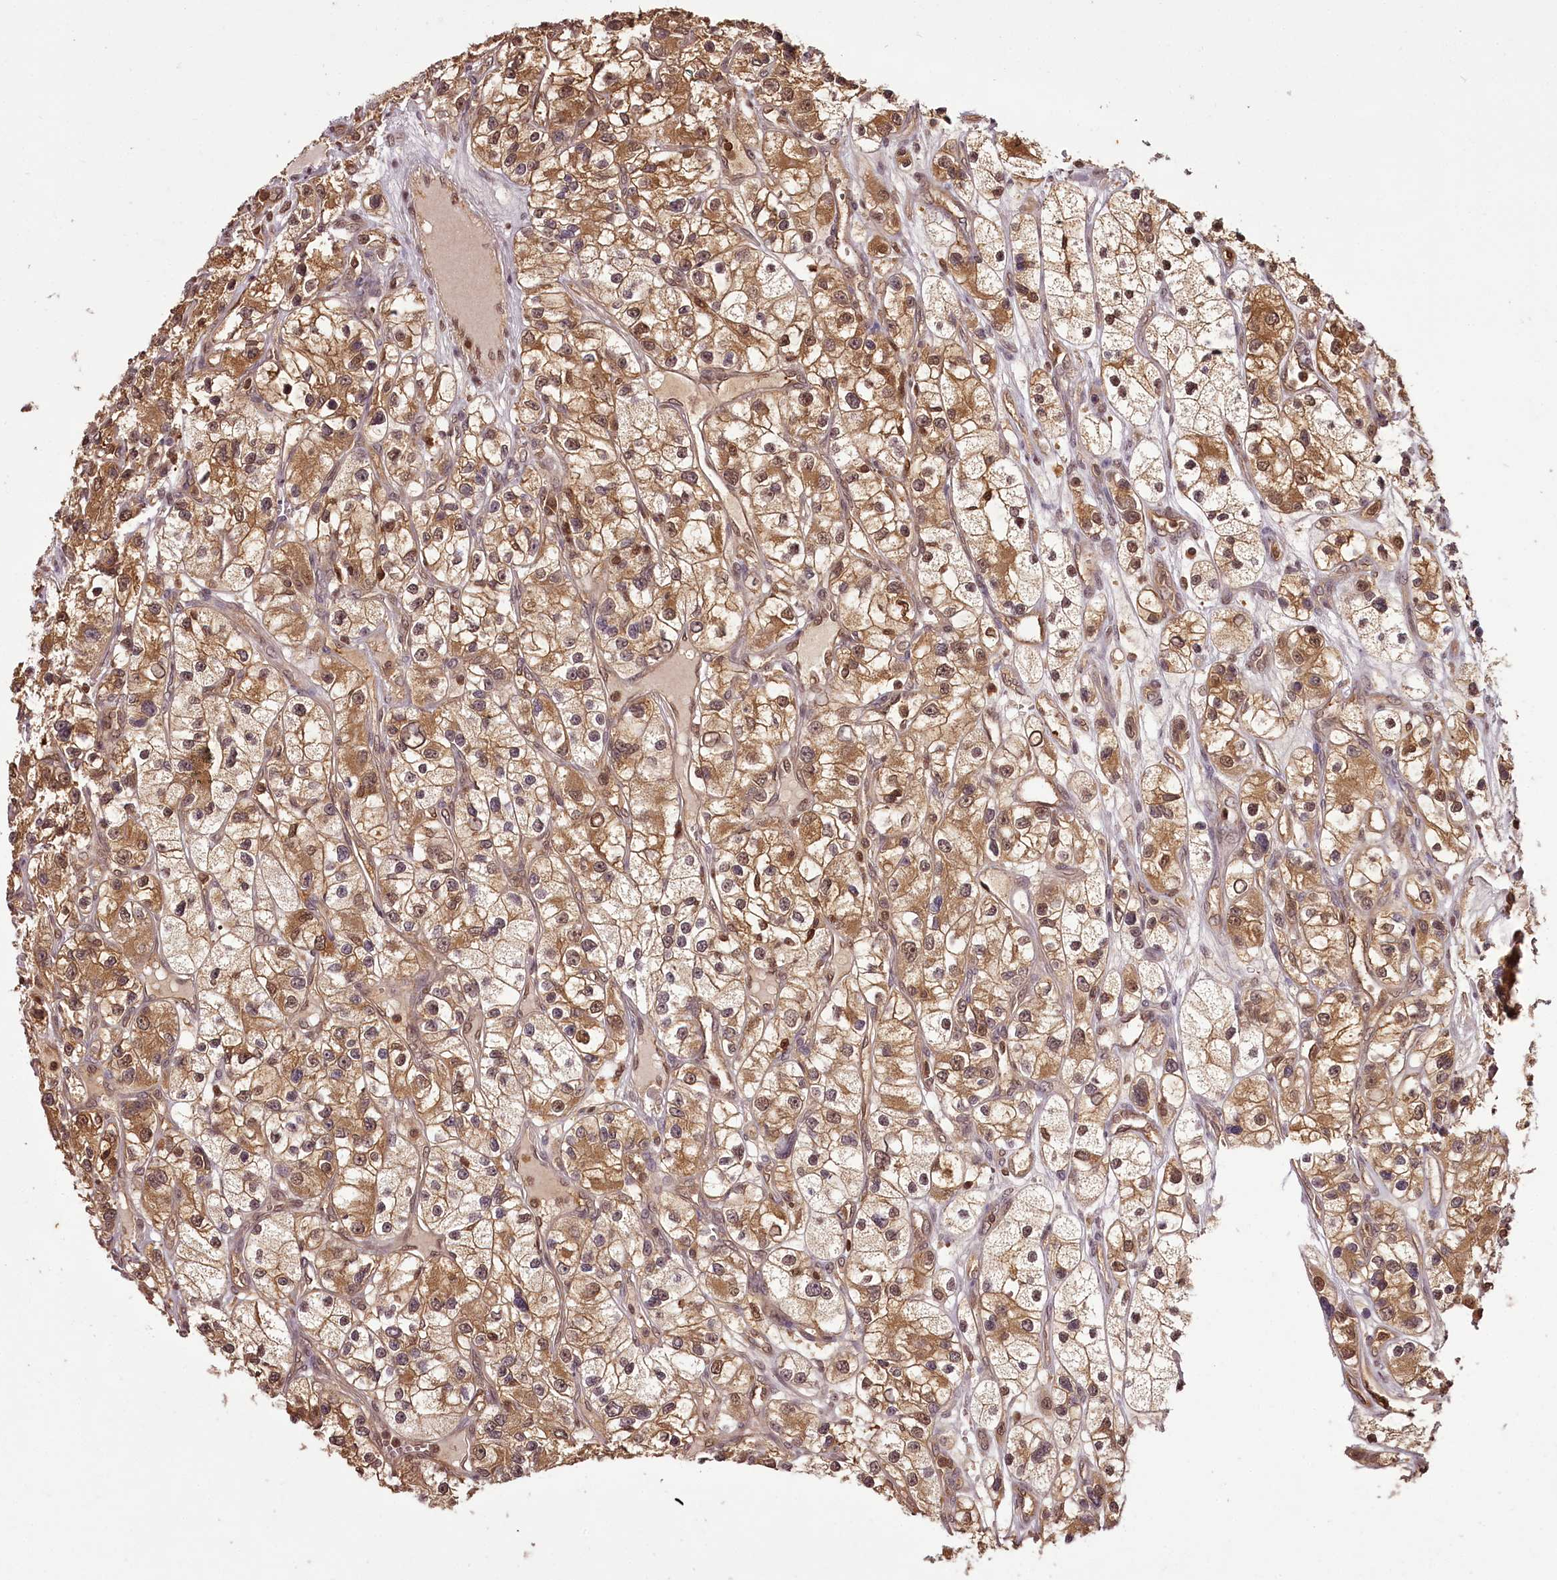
{"staining": {"intensity": "moderate", "quantity": ">75%", "location": "cytoplasmic/membranous,nuclear"}, "tissue": "renal cancer", "cell_type": "Tumor cells", "image_type": "cancer", "snomed": [{"axis": "morphology", "description": "Adenocarcinoma, NOS"}, {"axis": "topography", "description": "Kidney"}], "caption": "Tumor cells demonstrate medium levels of moderate cytoplasmic/membranous and nuclear positivity in approximately >75% of cells in renal cancer.", "gene": "NPRL2", "patient": {"sex": "female", "age": 57}}